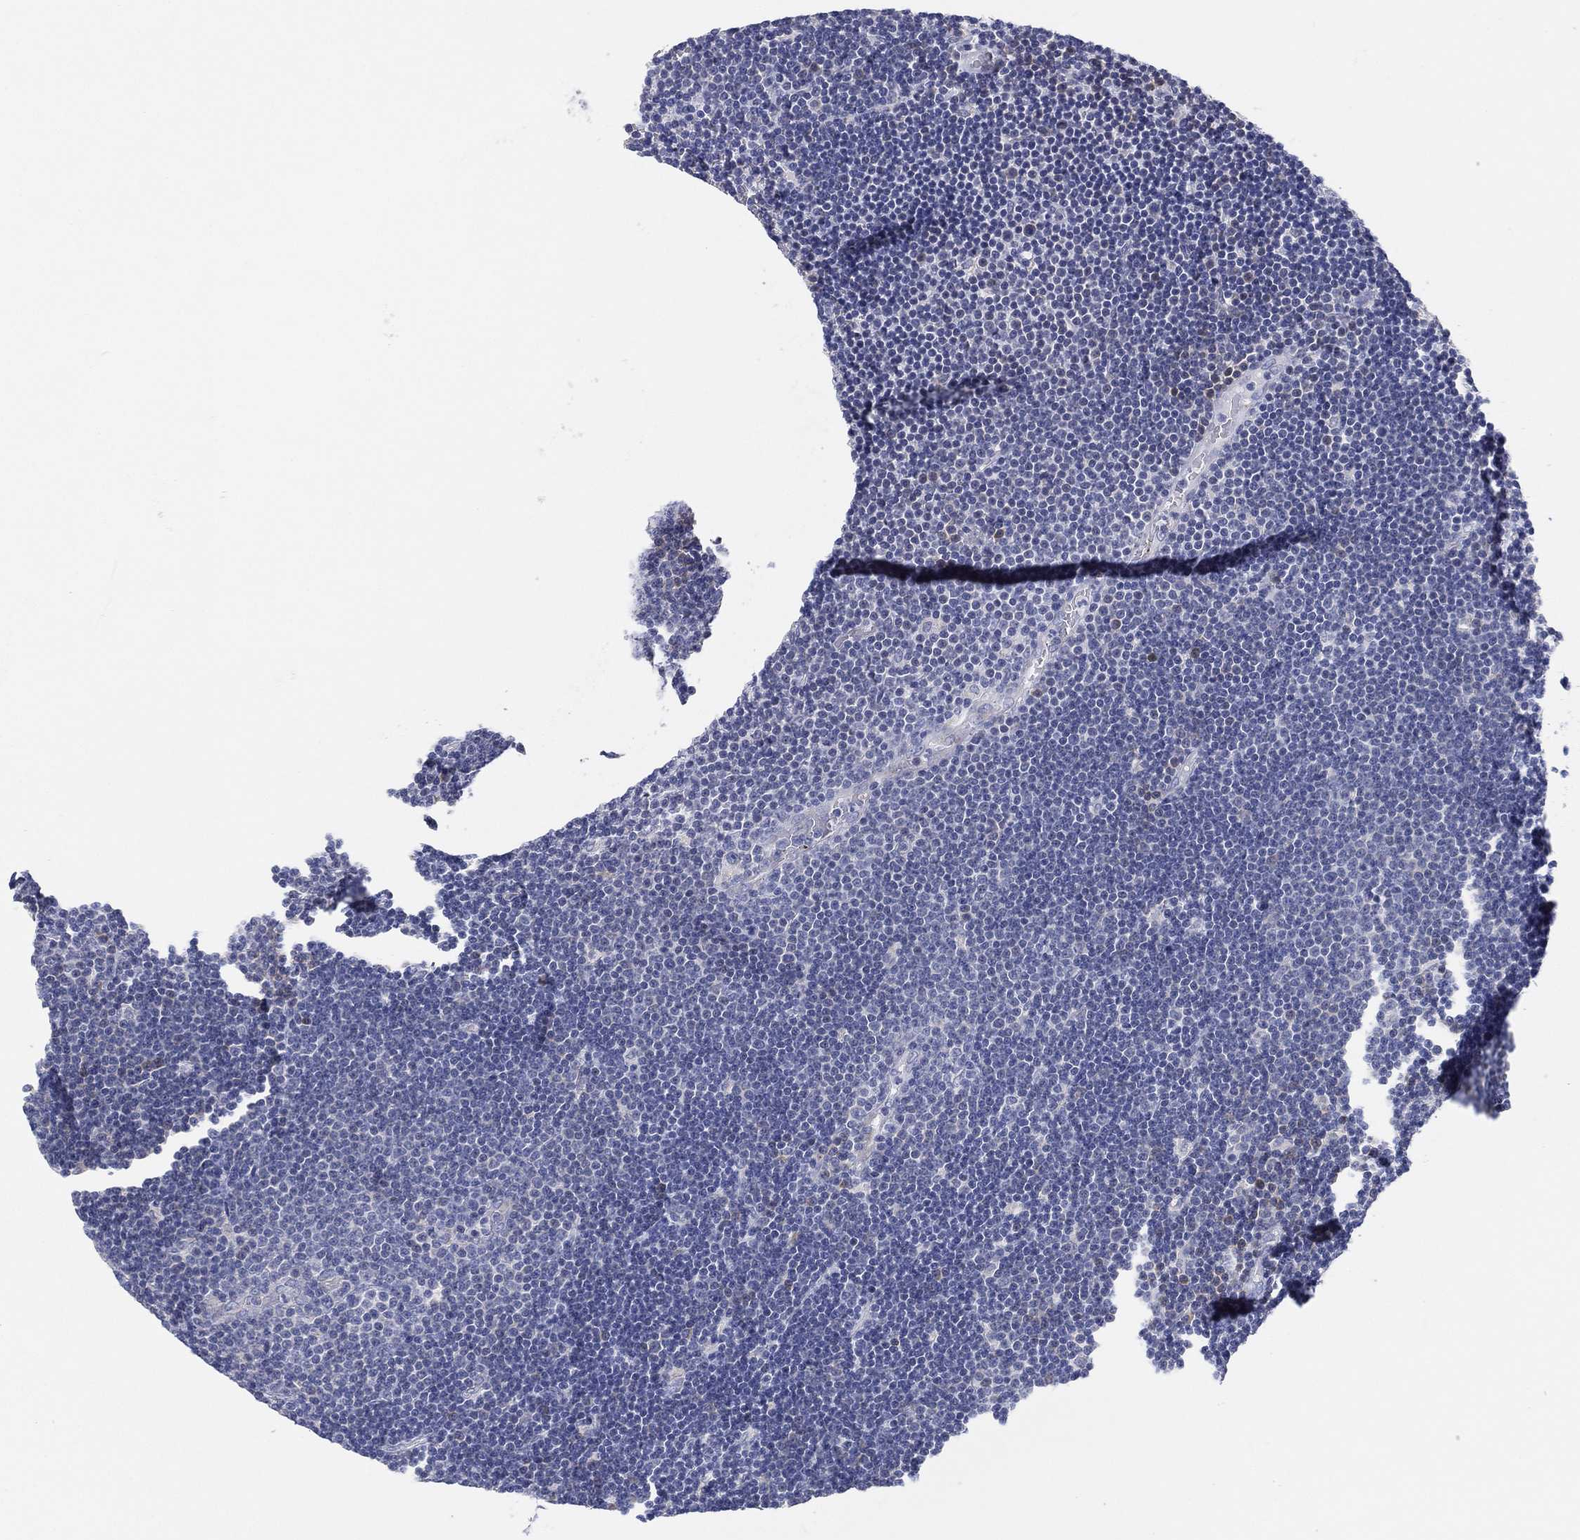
{"staining": {"intensity": "negative", "quantity": "none", "location": "none"}, "tissue": "lymphoma", "cell_type": "Tumor cells", "image_type": "cancer", "snomed": [{"axis": "morphology", "description": "Malignant lymphoma, non-Hodgkin's type, Low grade"}, {"axis": "topography", "description": "Brain"}], "caption": "The immunohistochemistry (IHC) image has no significant expression in tumor cells of lymphoma tissue. Nuclei are stained in blue.", "gene": "TMEM40", "patient": {"sex": "female", "age": 66}}